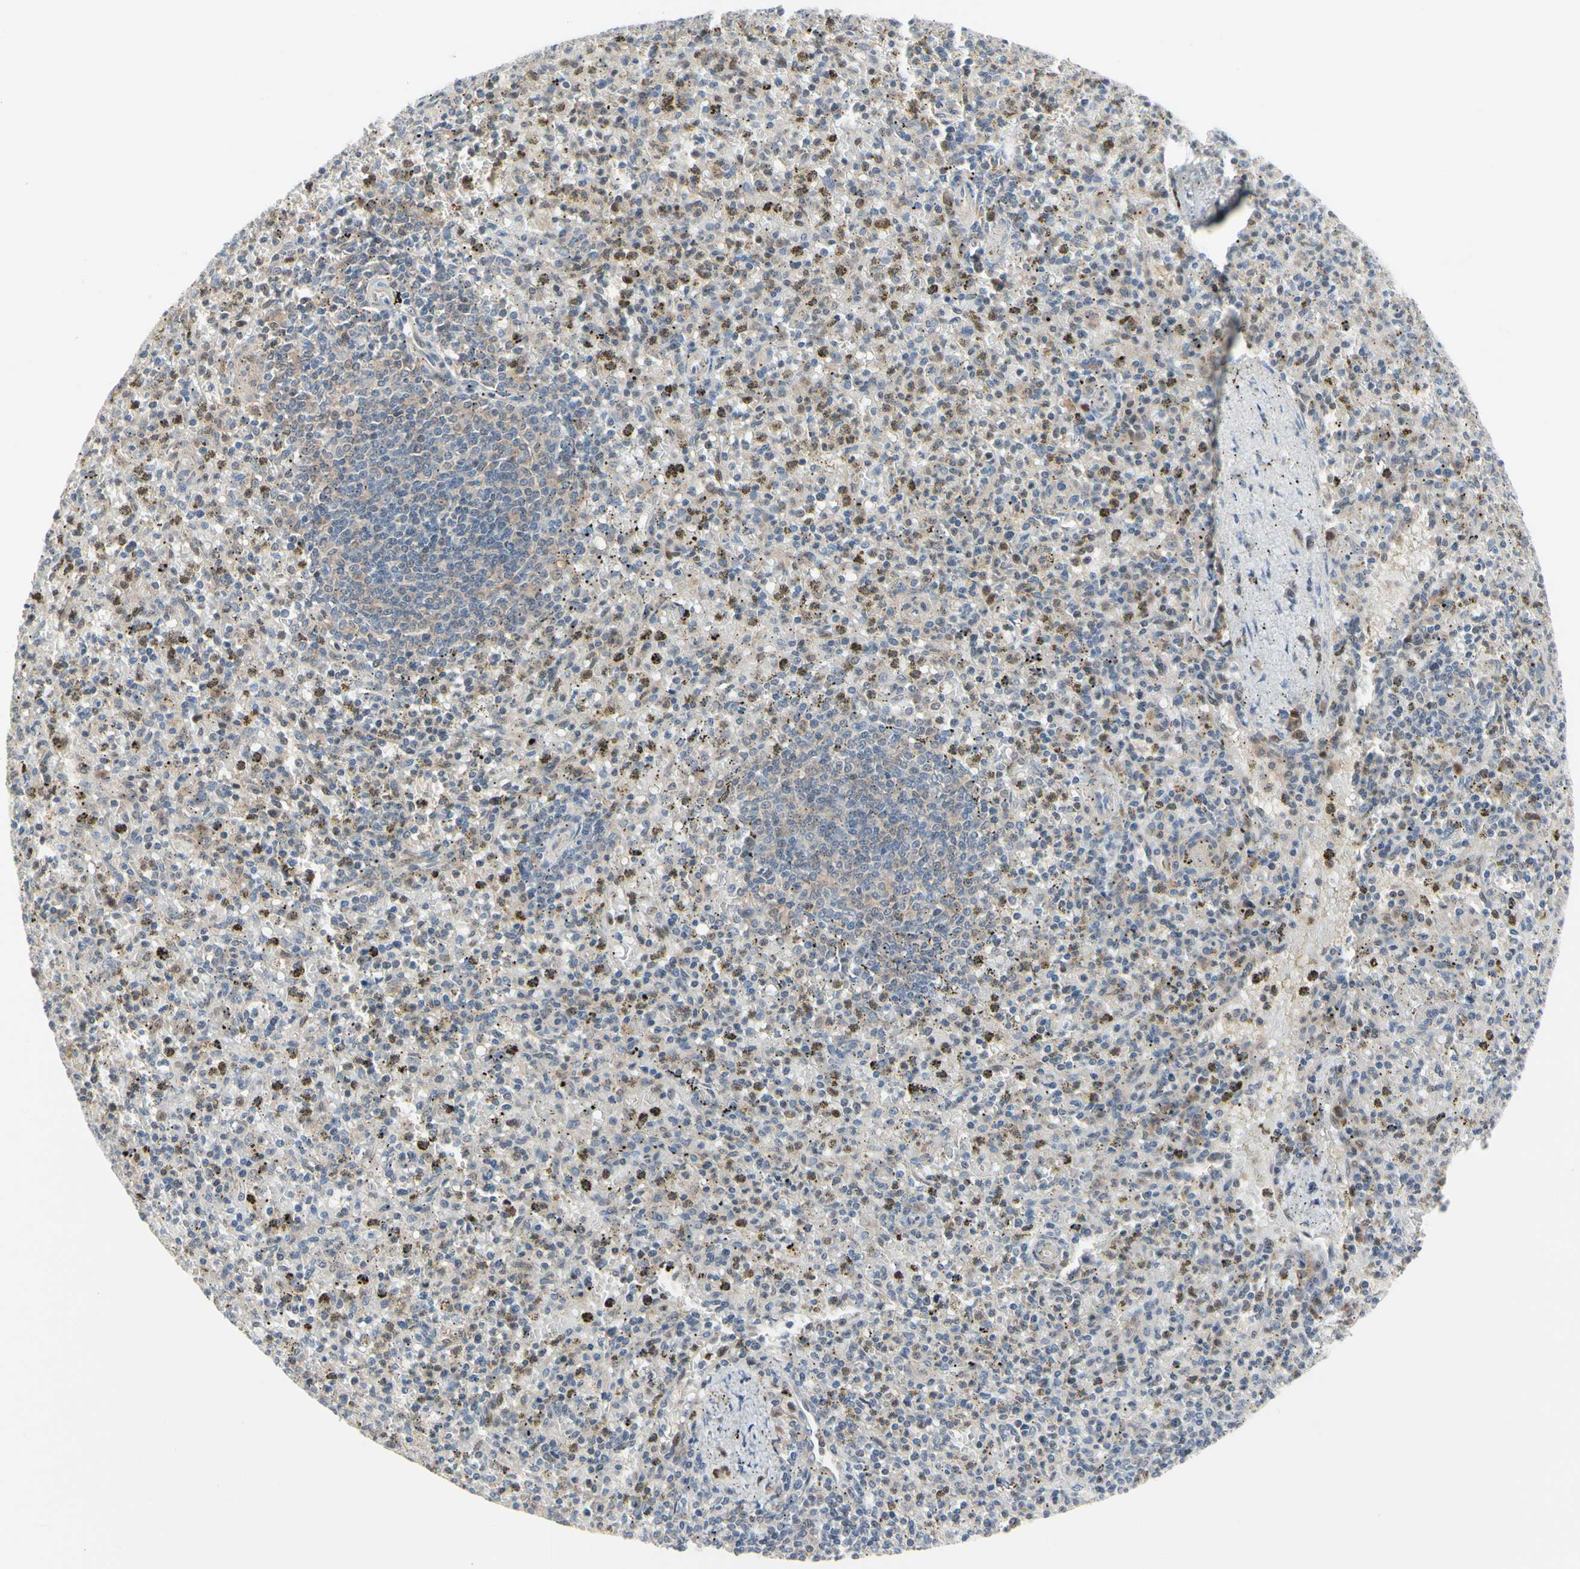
{"staining": {"intensity": "weak", "quantity": ">75%", "location": "cytoplasmic/membranous"}, "tissue": "spleen", "cell_type": "Cells in red pulp", "image_type": "normal", "snomed": [{"axis": "morphology", "description": "Normal tissue, NOS"}, {"axis": "topography", "description": "Spleen"}], "caption": "High-power microscopy captured an immunohistochemistry (IHC) image of normal spleen, revealing weak cytoplasmic/membranous expression in approximately >75% of cells in red pulp.", "gene": "CDK5", "patient": {"sex": "male", "age": 72}}